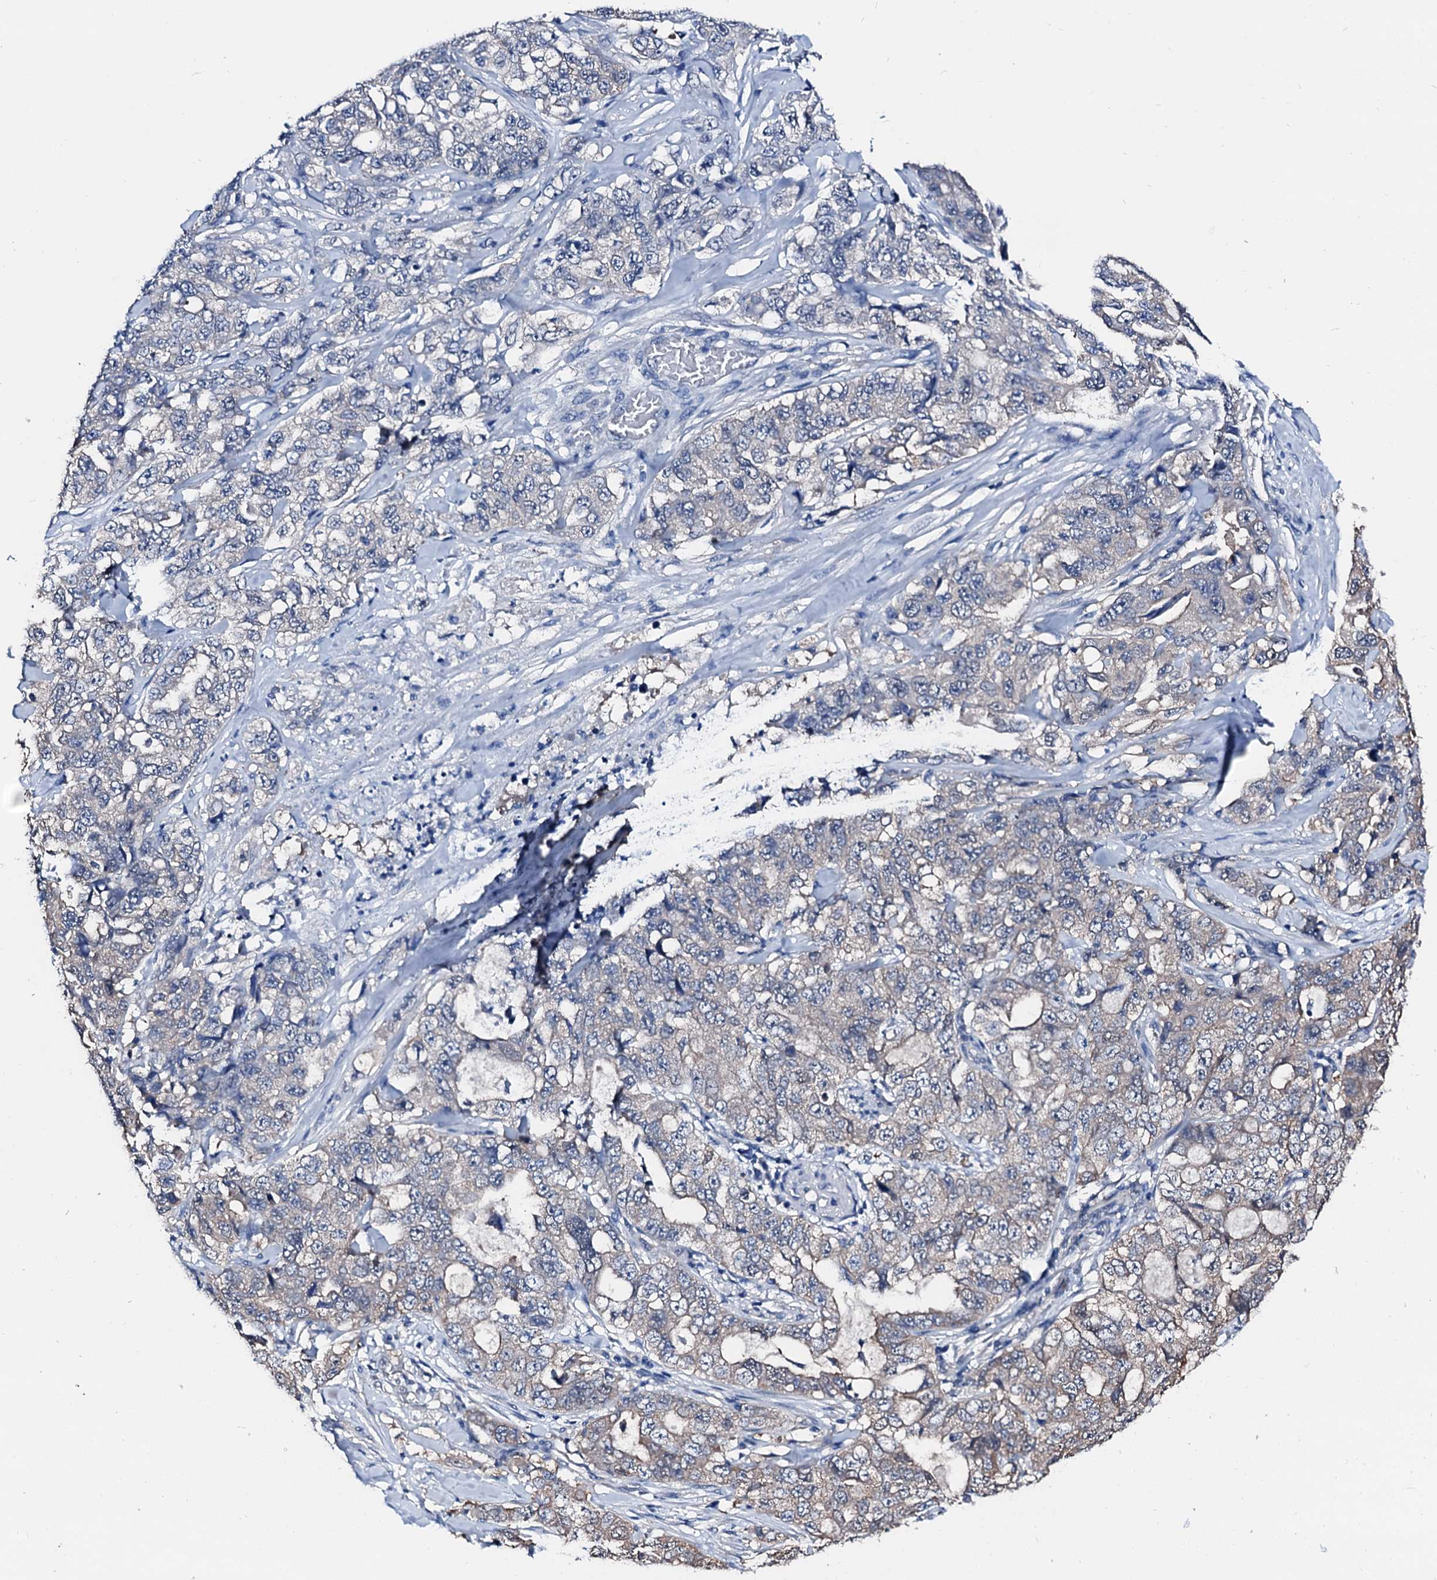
{"staining": {"intensity": "weak", "quantity": "<25%", "location": "cytoplasmic/membranous"}, "tissue": "lung cancer", "cell_type": "Tumor cells", "image_type": "cancer", "snomed": [{"axis": "morphology", "description": "Adenocarcinoma, NOS"}, {"axis": "topography", "description": "Lung"}], "caption": "Image shows no significant protein staining in tumor cells of lung cancer (adenocarcinoma). (DAB immunohistochemistry, high magnification).", "gene": "CSN2", "patient": {"sex": "female", "age": 51}}